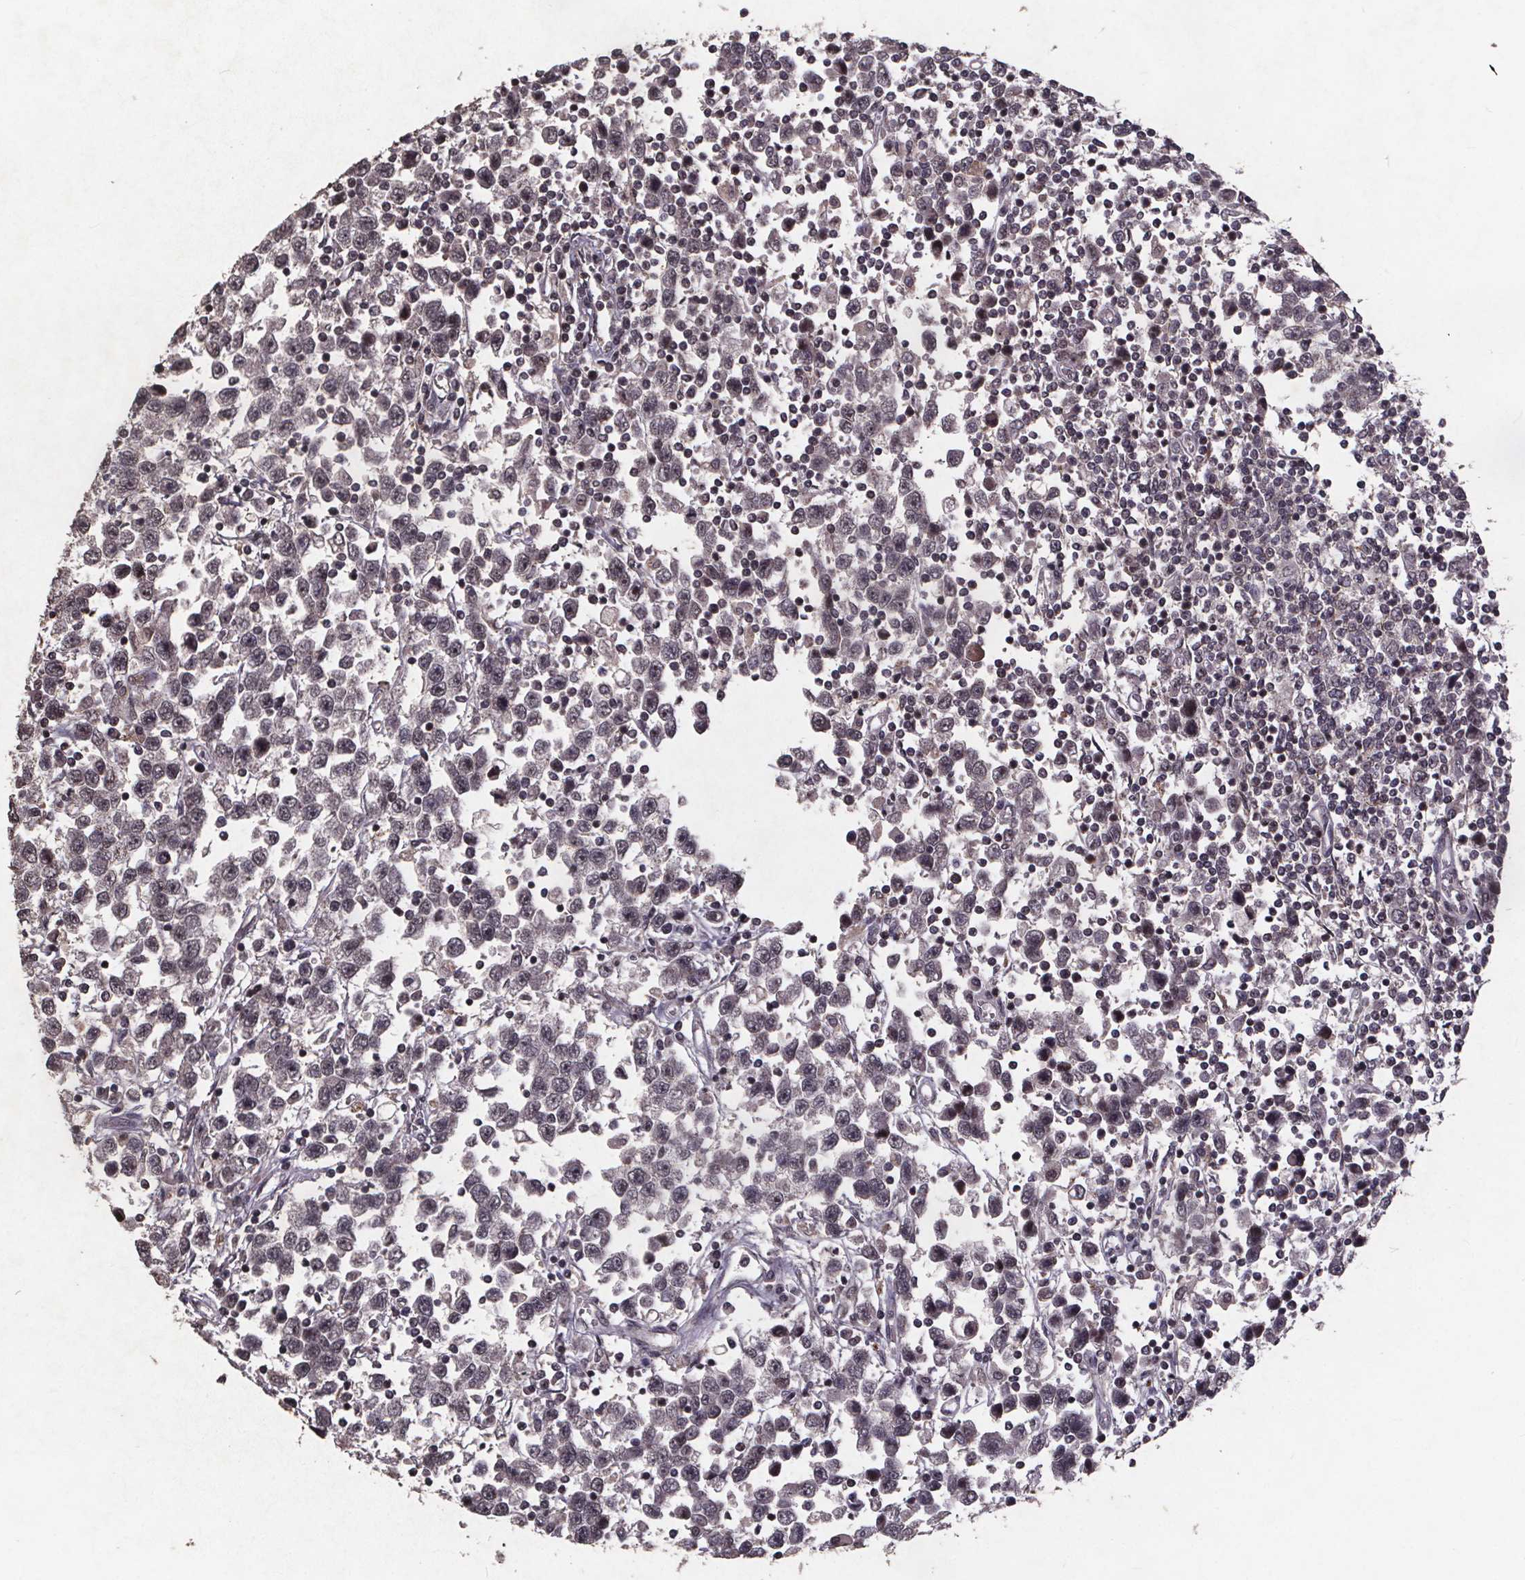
{"staining": {"intensity": "negative", "quantity": "none", "location": "none"}, "tissue": "testis cancer", "cell_type": "Tumor cells", "image_type": "cancer", "snomed": [{"axis": "morphology", "description": "Seminoma, NOS"}, {"axis": "topography", "description": "Testis"}], "caption": "Micrograph shows no protein positivity in tumor cells of seminoma (testis) tissue.", "gene": "GPX3", "patient": {"sex": "male", "age": 34}}